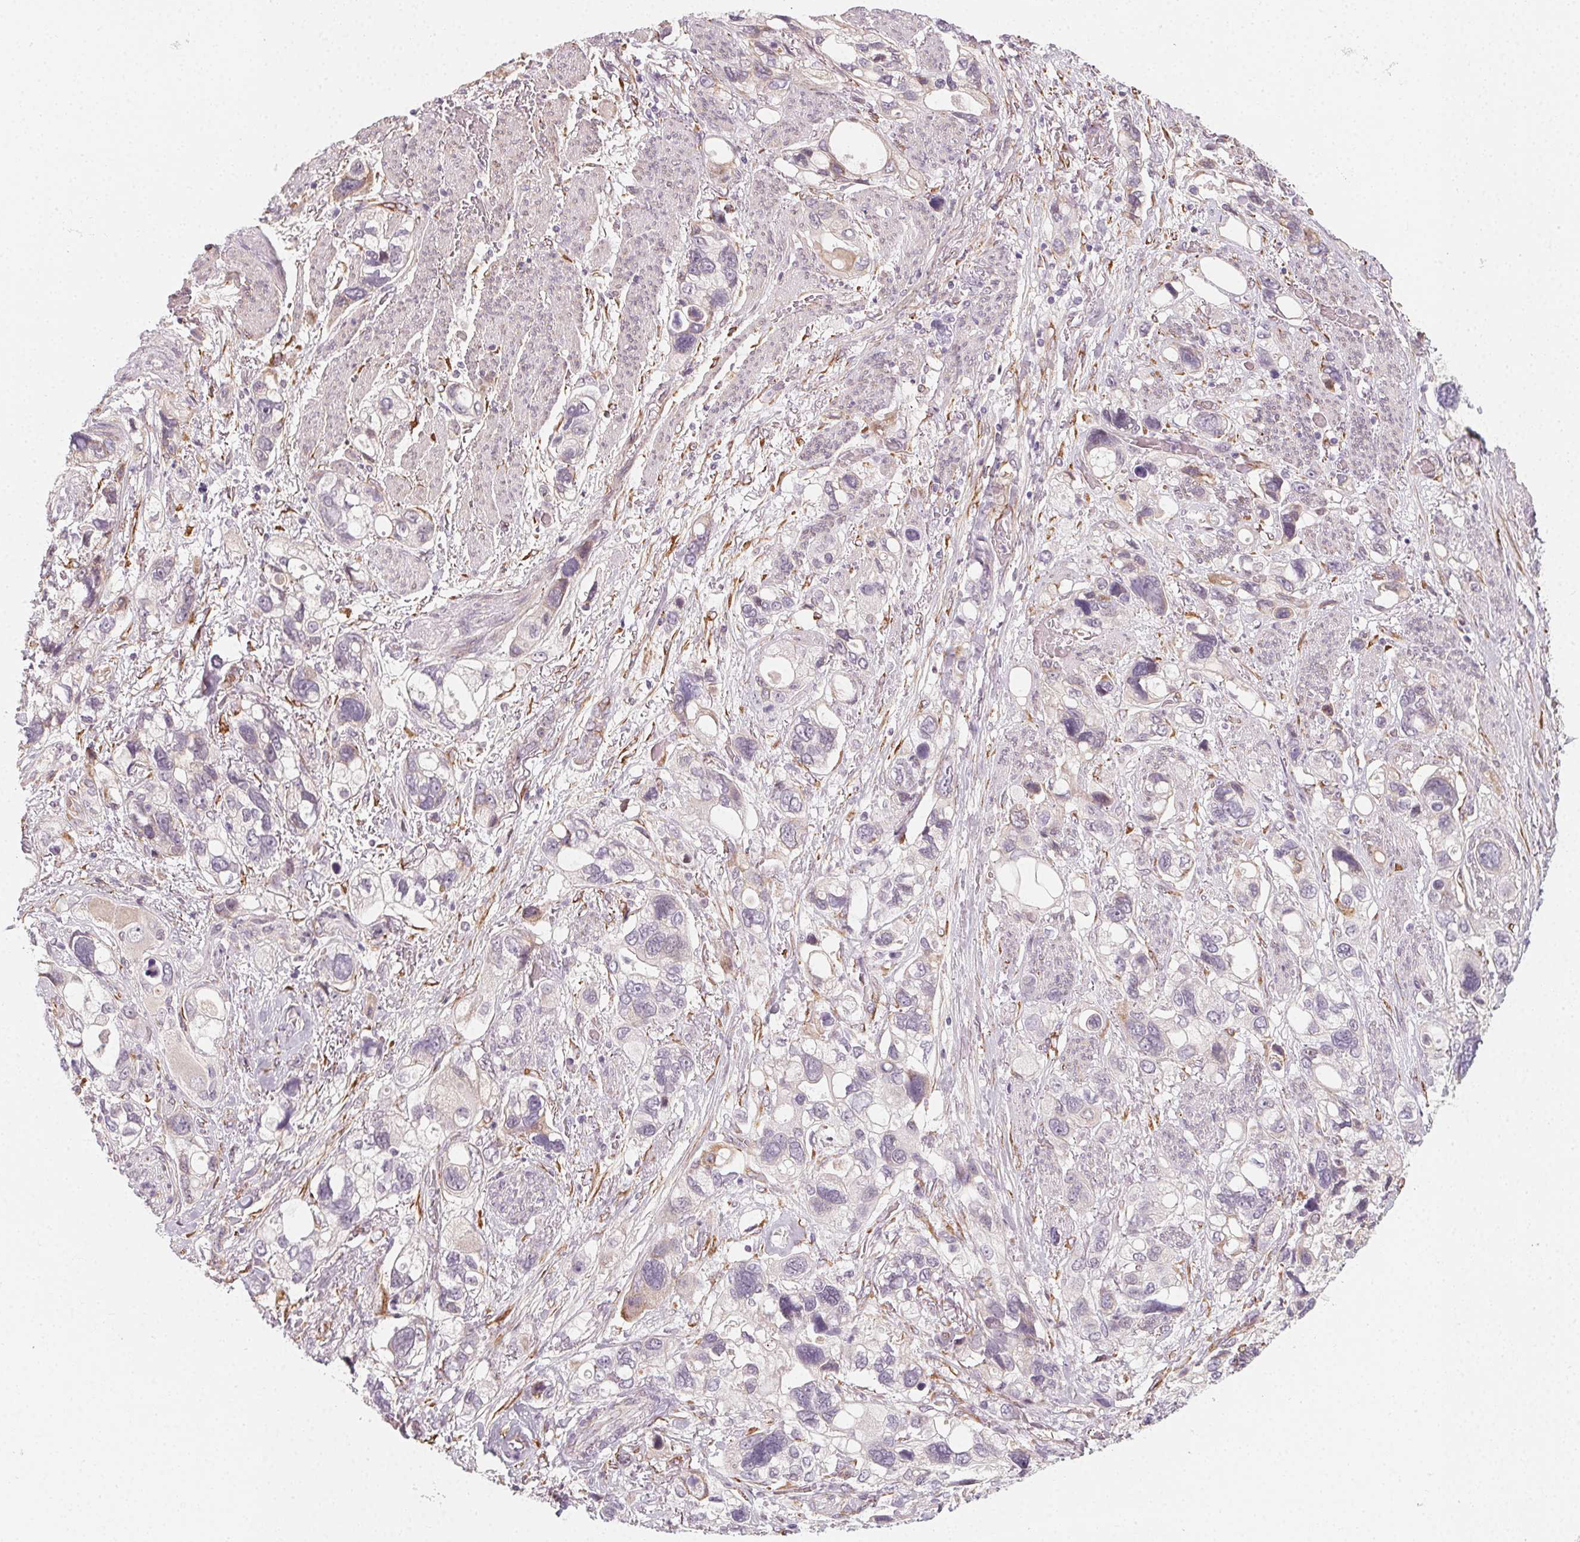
{"staining": {"intensity": "negative", "quantity": "none", "location": "none"}, "tissue": "stomach cancer", "cell_type": "Tumor cells", "image_type": "cancer", "snomed": [{"axis": "morphology", "description": "Adenocarcinoma, NOS"}, {"axis": "topography", "description": "Stomach, upper"}], "caption": "This photomicrograph is of stomach adenocarcinoma stained with immunohistochemistry (IHC) to label a protein in brown with the nuclei are counter-stained blue. There is no positivity in tumor cells.", "gene": "CCDC96", "patient": {"sex": "female", "age": 81}}